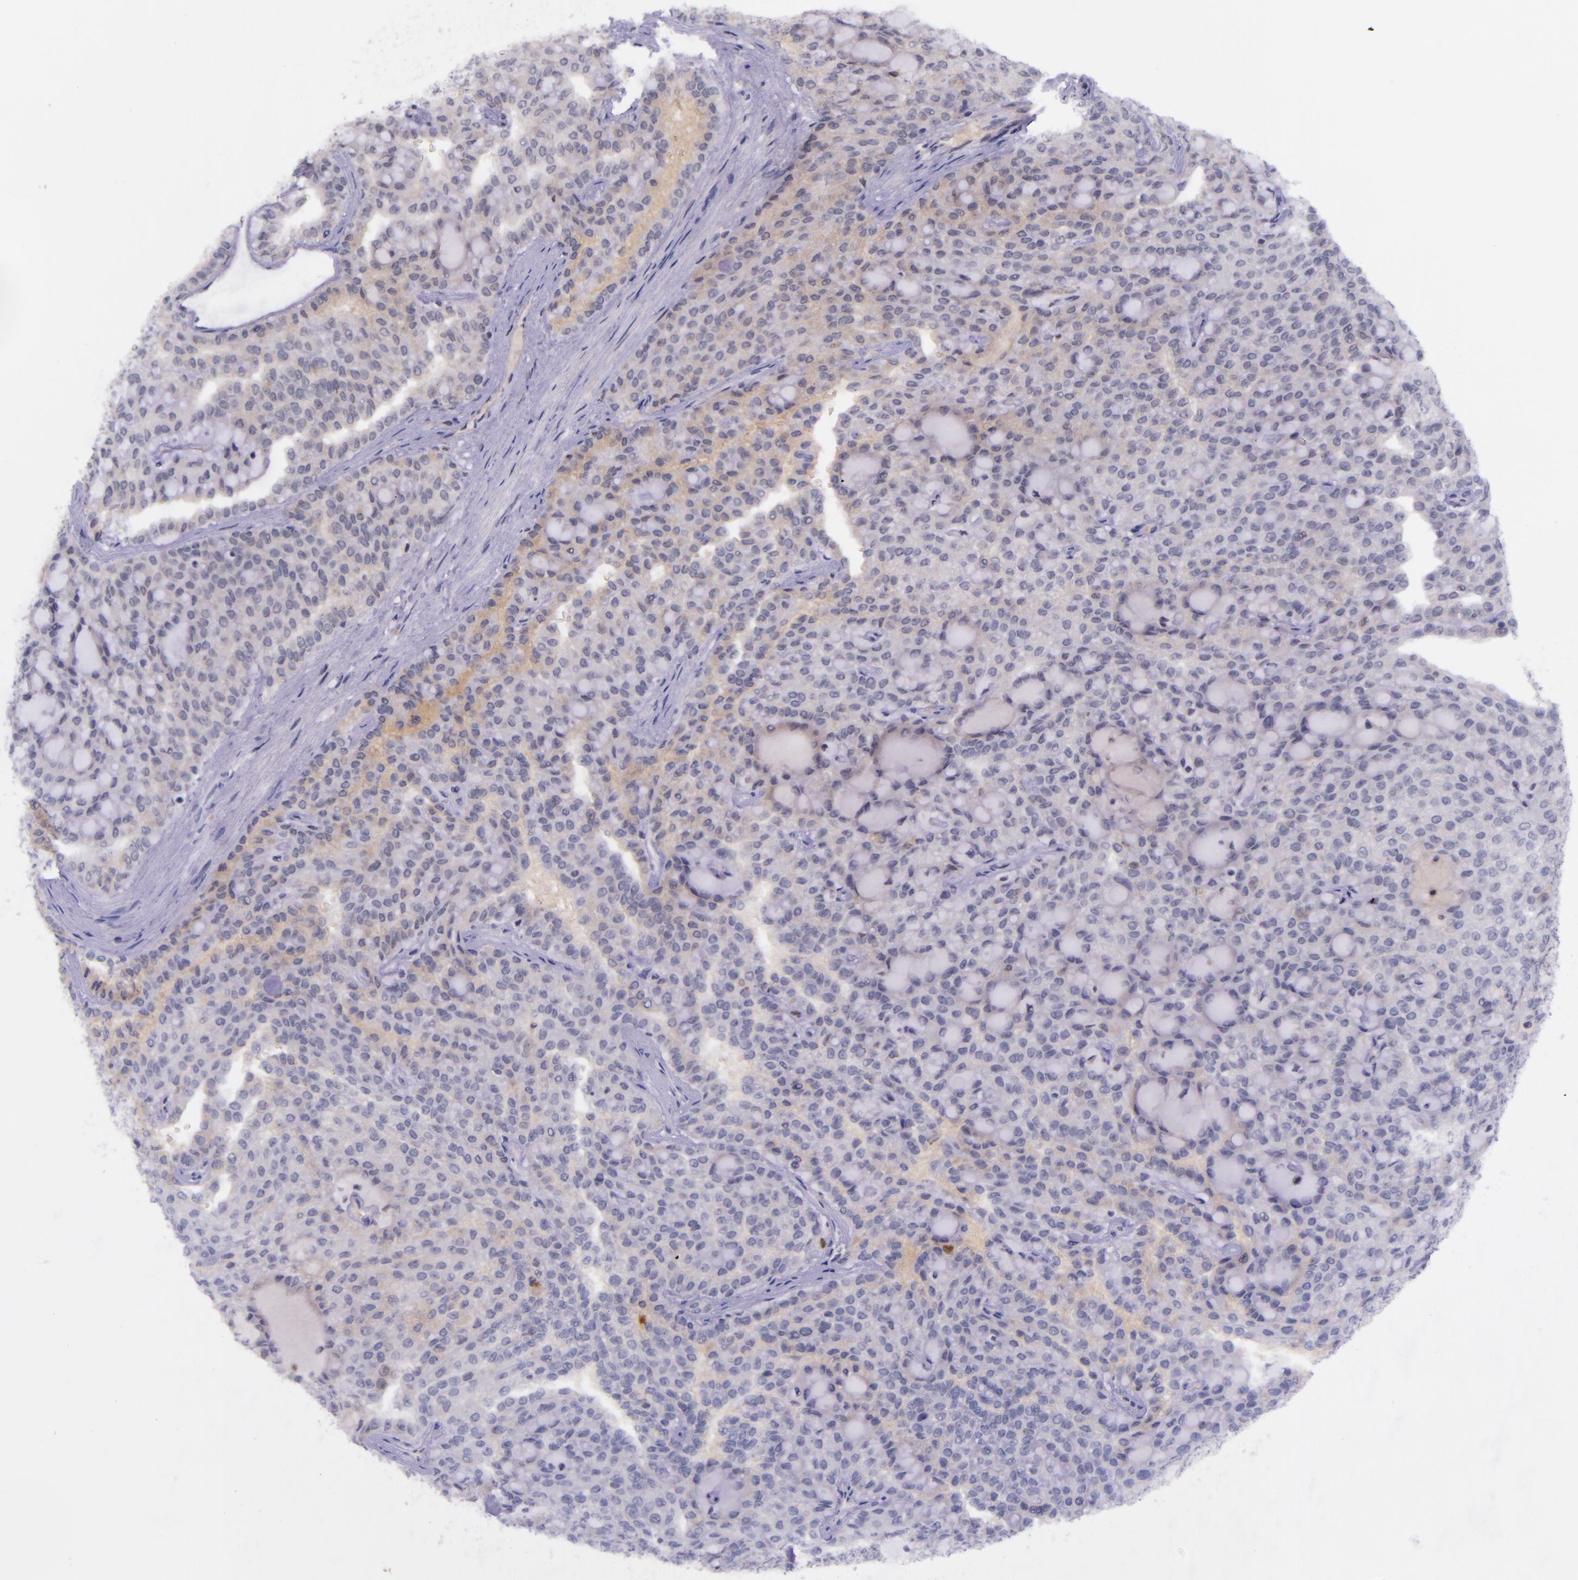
{"staining": {"intensity": "negative", "quantity": "none", "location": "none"}, "tissue": "renal cancer", "cell_type": "Tumor cells", "image_type": "cancer", "snomed": [{"axis": "morphology", "description": "Adenocarcinoma, NOS"}, {"axis": "topography", "description": "Kidney"}], "caption": "High magnification brightfield microscopy of renal adenocarcinoma stained with DAB (3,3'-diaminobenzidine) (brown) and counterstained with hematoxylin (blue): tumor cells show no significant expression.", "gene": "SELL", "patient": {"sex": "male", "age": 63}}